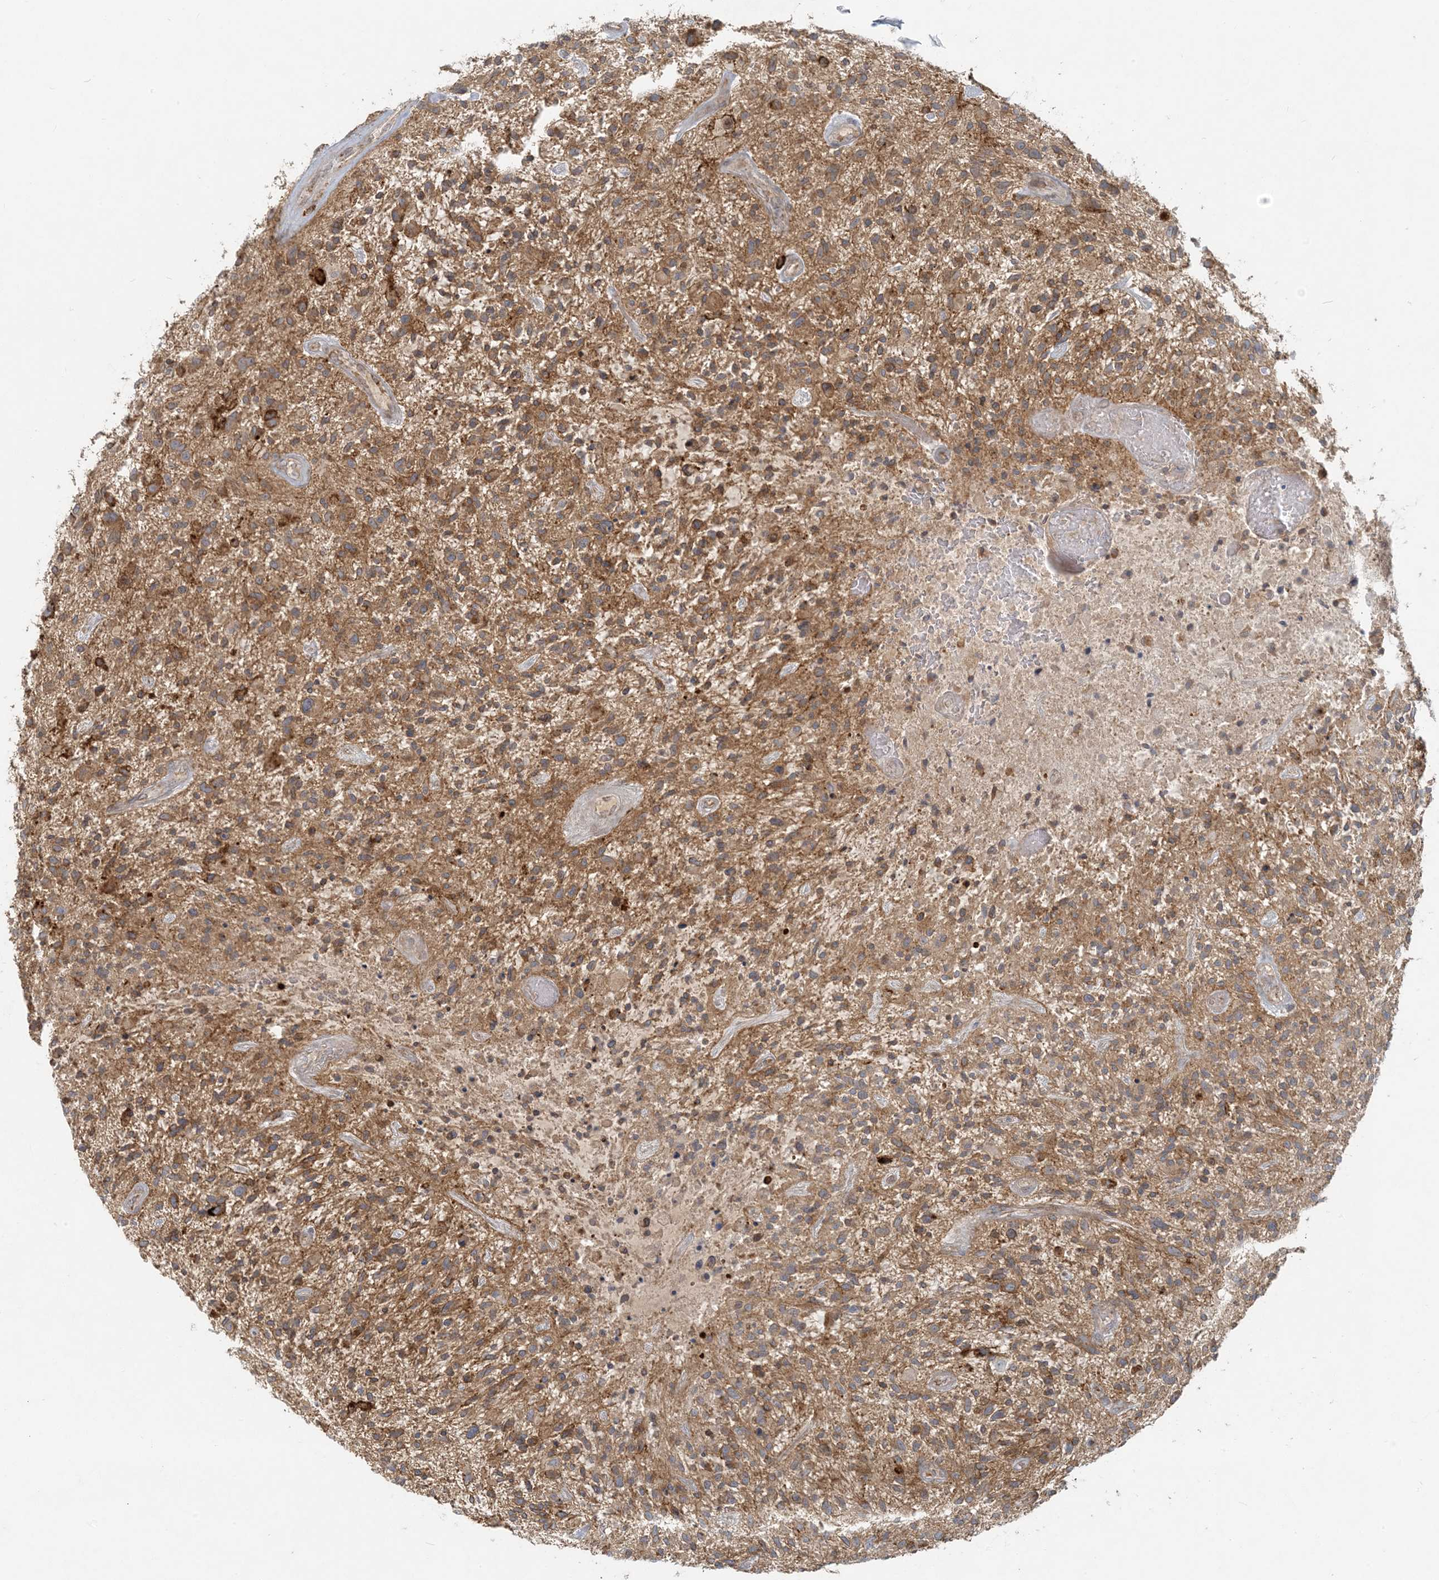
{"staining": {"intensity": "moderate", "quantity": ">75%", "location": "cytoplasmic/membranous"}, "tissue": "glioma", "cell_type": "Tumor cells", "image_type": "cancer", "snomed": [{"axis": "morphology", "description": "Glioma, malignant, High grade"}, {"axis": "topography", "description": "Brain"}], "caption": "IHC (DAB (3,3'-diaminobenzidine)) staining of malignant glioma (high-grade) demonstrates moderate cytoplasmic/membranous protein staining in approximately >75% of tumor cells. The staining was performed using DAB, with brown indicating positive protein expression. Nuclei are stained blue with hematoxylin.", "gene": "HACL1", "patient": {"sex": "male", "age": 47}}